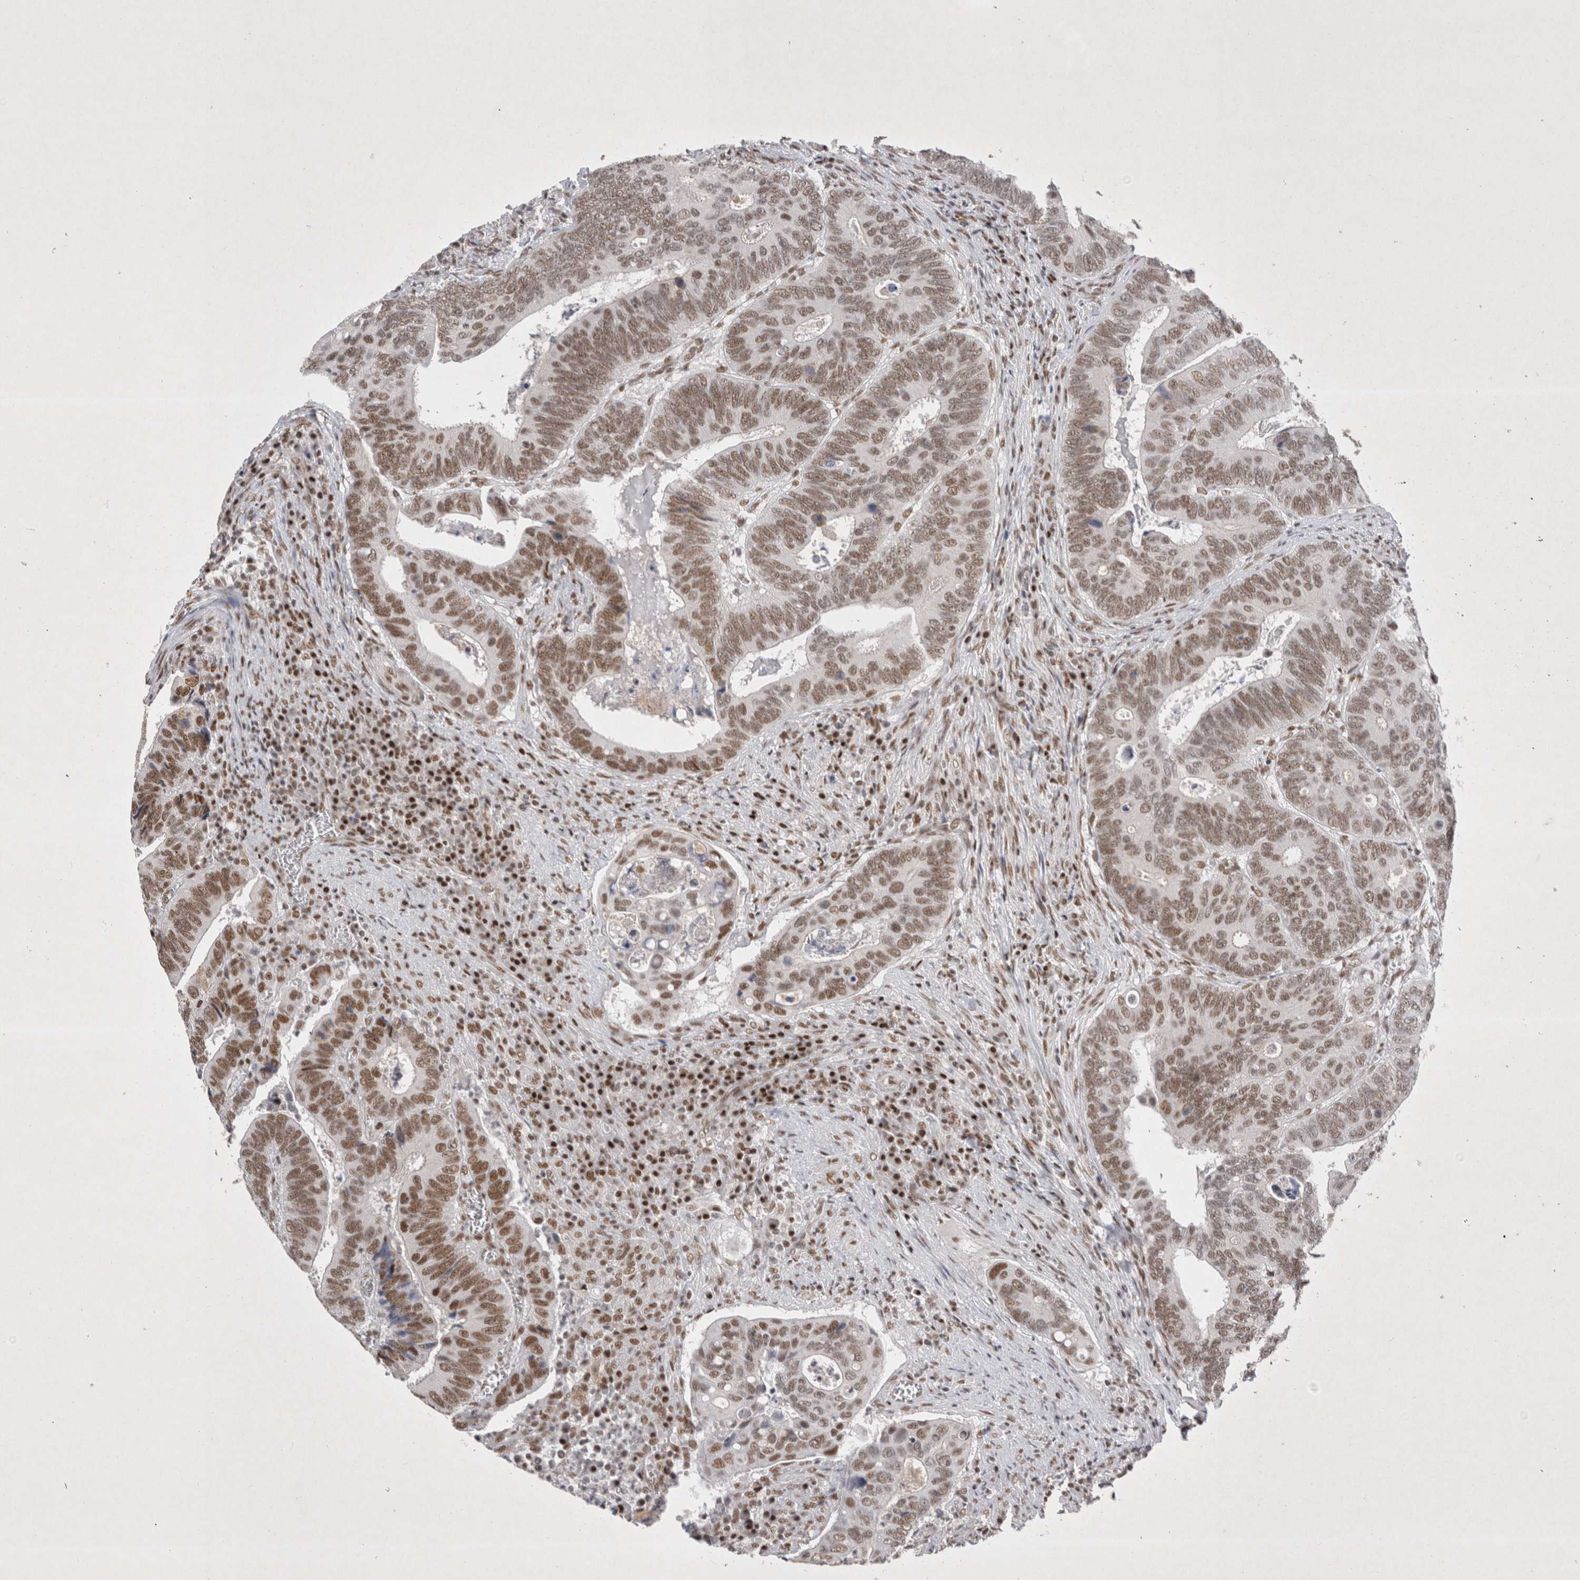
{"staining": {"intensity": "moderate", "quantity": ">75%", "location": "nuclear"}, "tissue": "colorectal cancer", "cell_type": "Tumor cells", "image_type": "cancer", "snomed": [{"axis": "morphology", "description": "Inflammation, NOS"}, {"axis": "morphology", "description": "Adenocarcinoma, NOS"}, {"axis": "topography", "description": "Colon"}], "caption": "About >75% of tumor cells in colorectal cancer (adenocarcinoma) display moderate nuclear protein positivity as visualized by brown immunohistochemical staining.", "gene": "RBM6", "patient": {"sex": "male", "age": 72}}